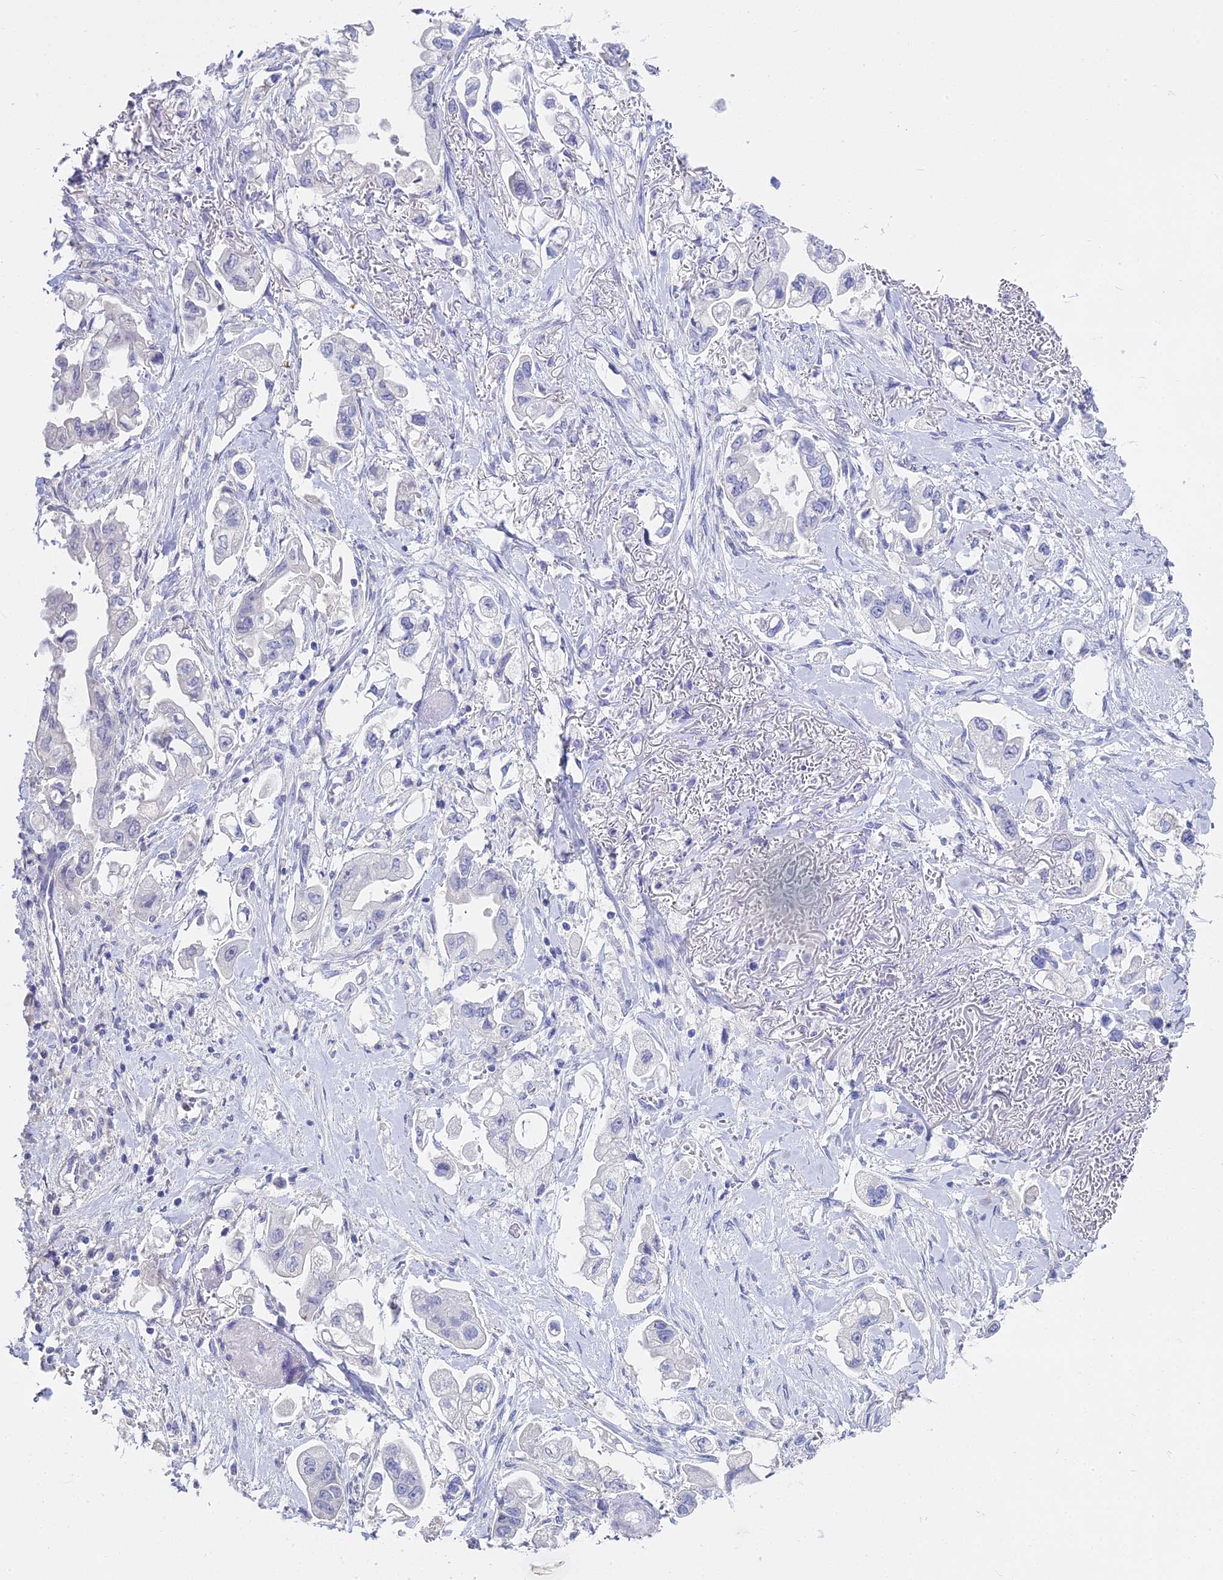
{"staining": {"intensity": "negative", "quantity": "none", "location": "none"}, "tissue": "stomach cancer", "cell_type": "Tumor cells", "image_type": "cancer", "snomed": [{"axis": "morphology", "description": "Adenocarcinoma, NOS"}, {"axis": "topography", "description": "Stomach"}], "caption": "The IHC histopathology image has no significant staining in tumor cells of stomach adenocarcinoma tissue.", "gene": "S100A7", "patient": {"sex": "male", "age": 62}}